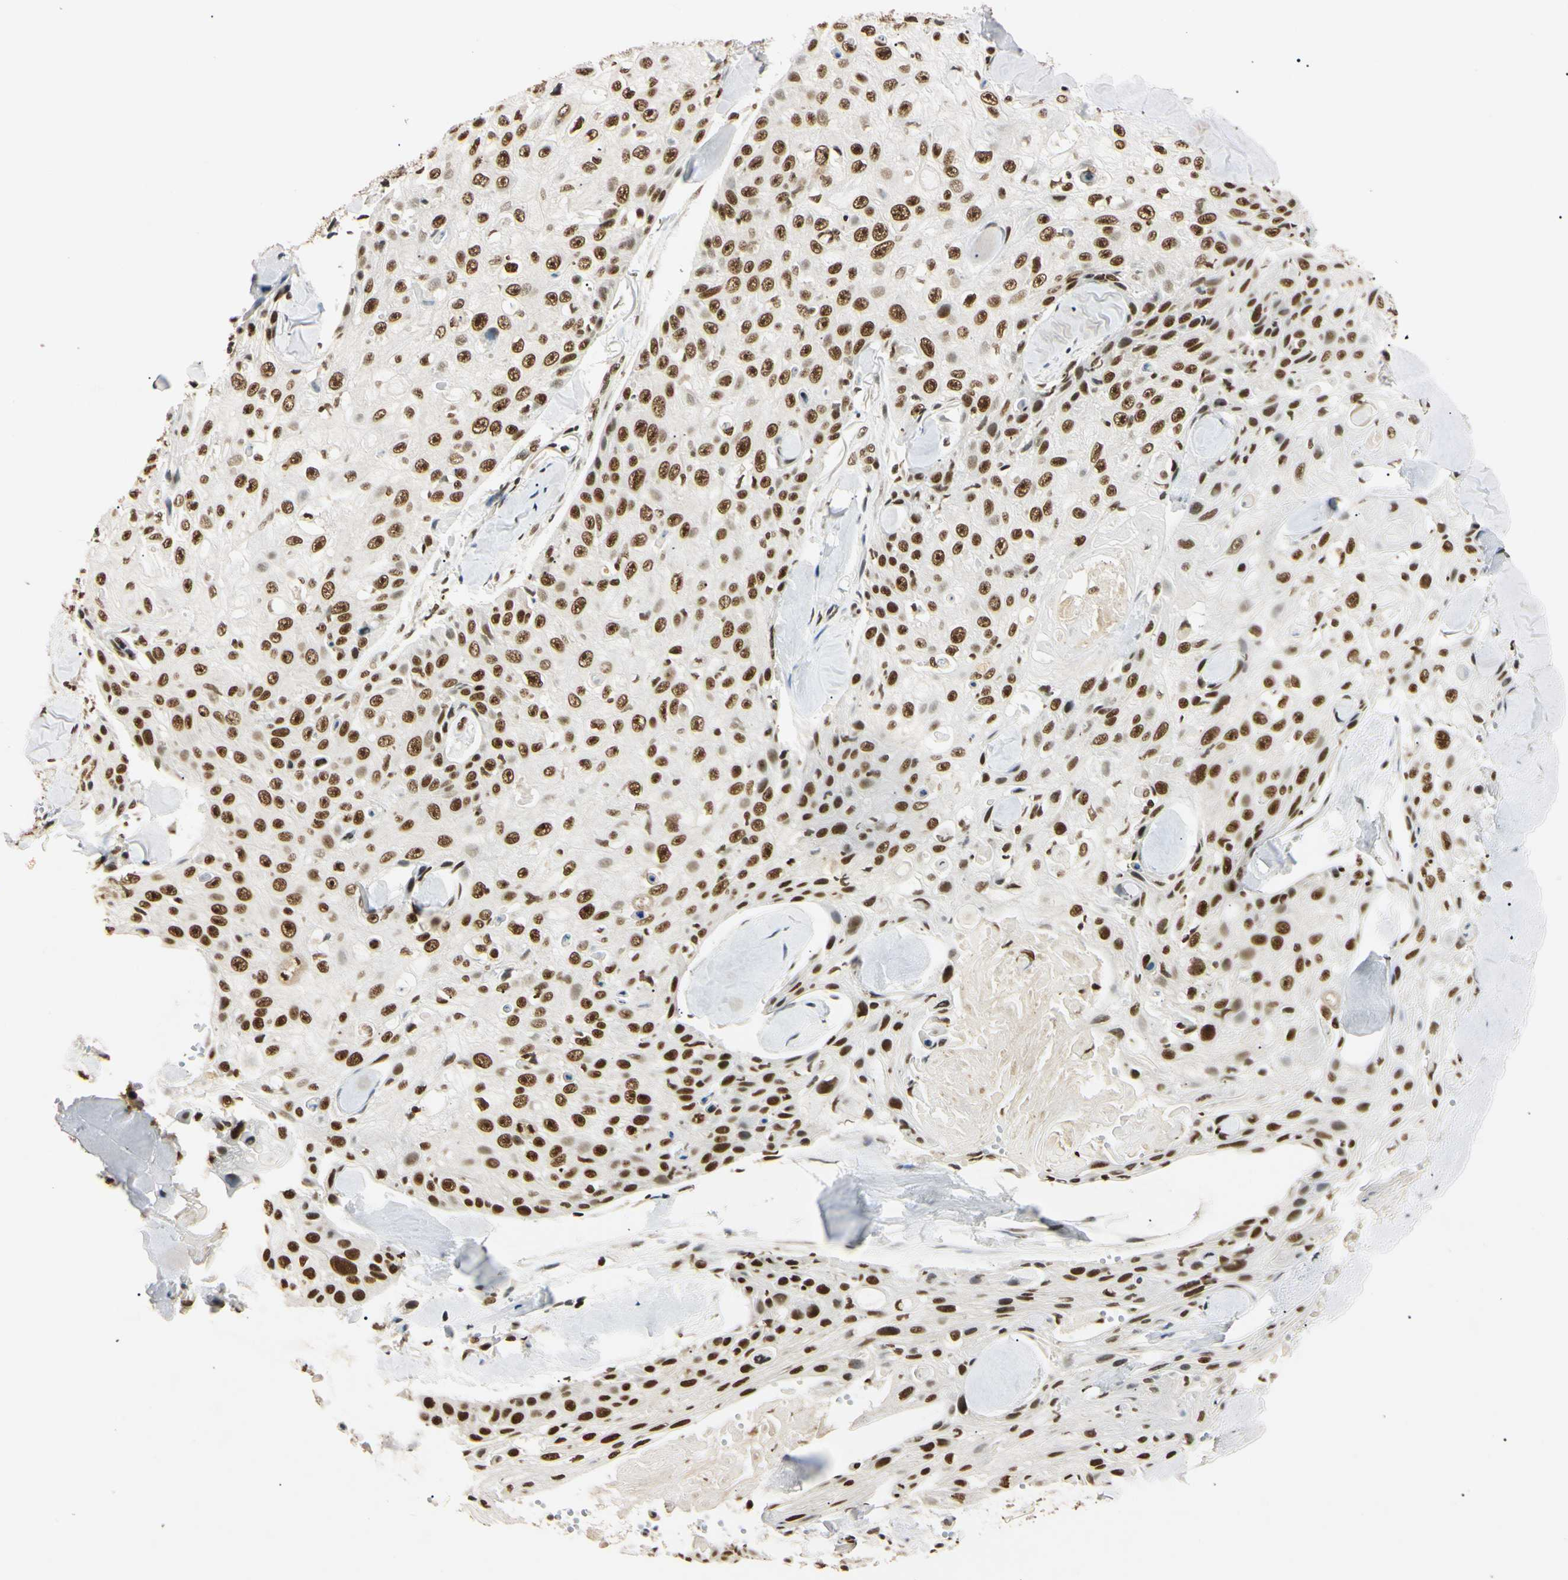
{"staining": {"intensity": "strong", "quantity": ">75%", "location": "nuclear"}, "tissue": "skin cancer", "cell_type": "Tumor cells", "image_type": "cancer", "snomed": [{"axis": "morphology", "description": "Squamous cell carcinoma, NOS"}, {"axis": "topography", "description": "Skin"}], "caption": "Tumor cells demonstrate strong nuclear positivity in about >75% of cells in skin squamous cell carcinoma. Immunohistochemistry (ihc) stains the protein in brown and the nuclei are stained blue.", "gene": "SMARCA5", "patient": {"sex": "male", "age": 86}}